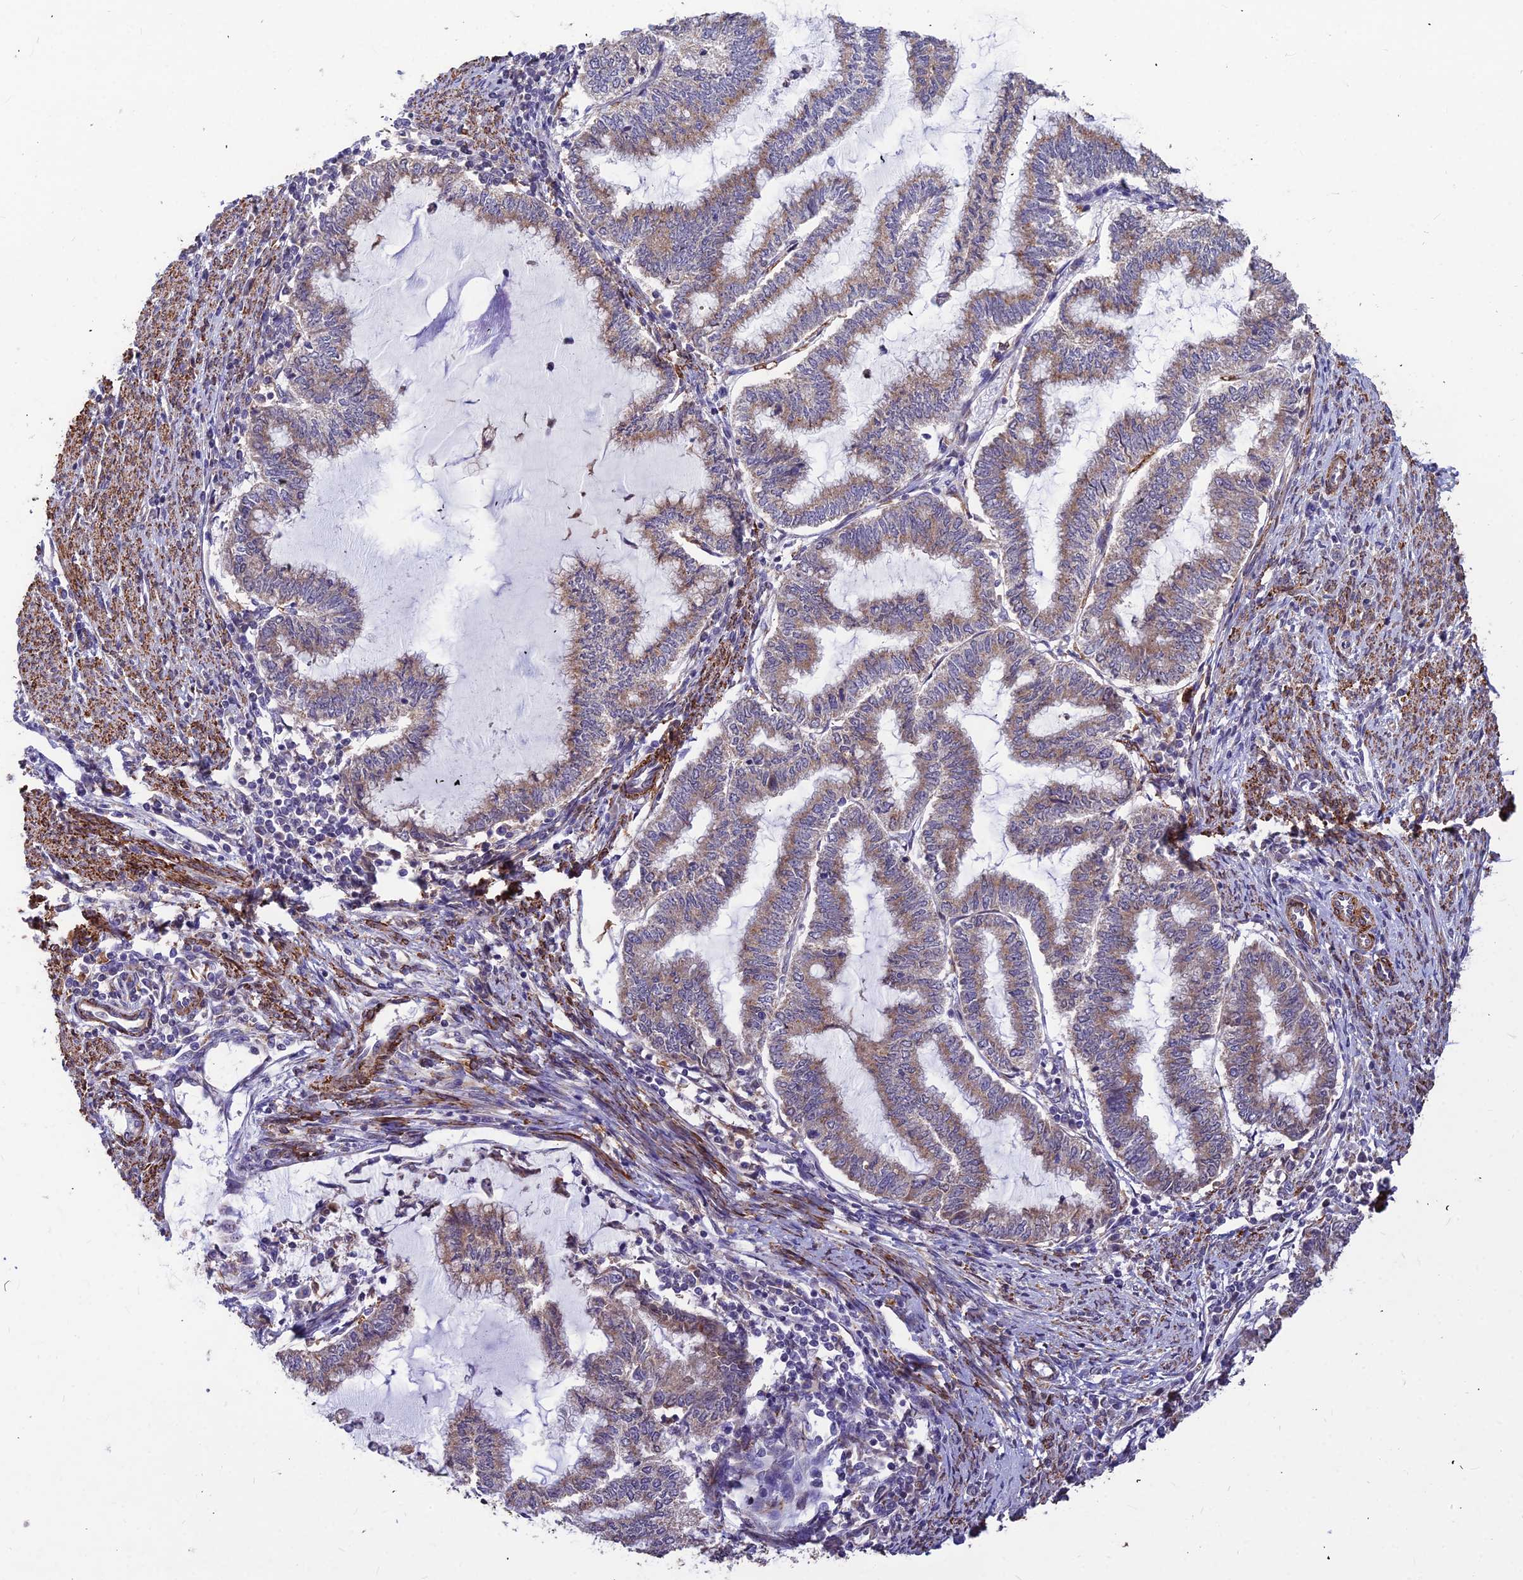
{"staining": {"intensity": "weak", "quantity": ">75%", "location": "cytoplasmic/membranous"}, "tissue": "endometrial cancer", "cell_type": "Tumor cells", "image_type": "cancer", "snomed": [{"axis": "morphology", "description": "Adenocarcinoma, NOS"}, {"axis": "topography", "description": "Endometrium"}], "caption": "Adenocarcinoma (endometrial) stained for a protein displays weak cytoplasmic/membranous positivity in tumor cells.", "gene": "LEKR1", "patient": {"sex": "female", "age": 79}}